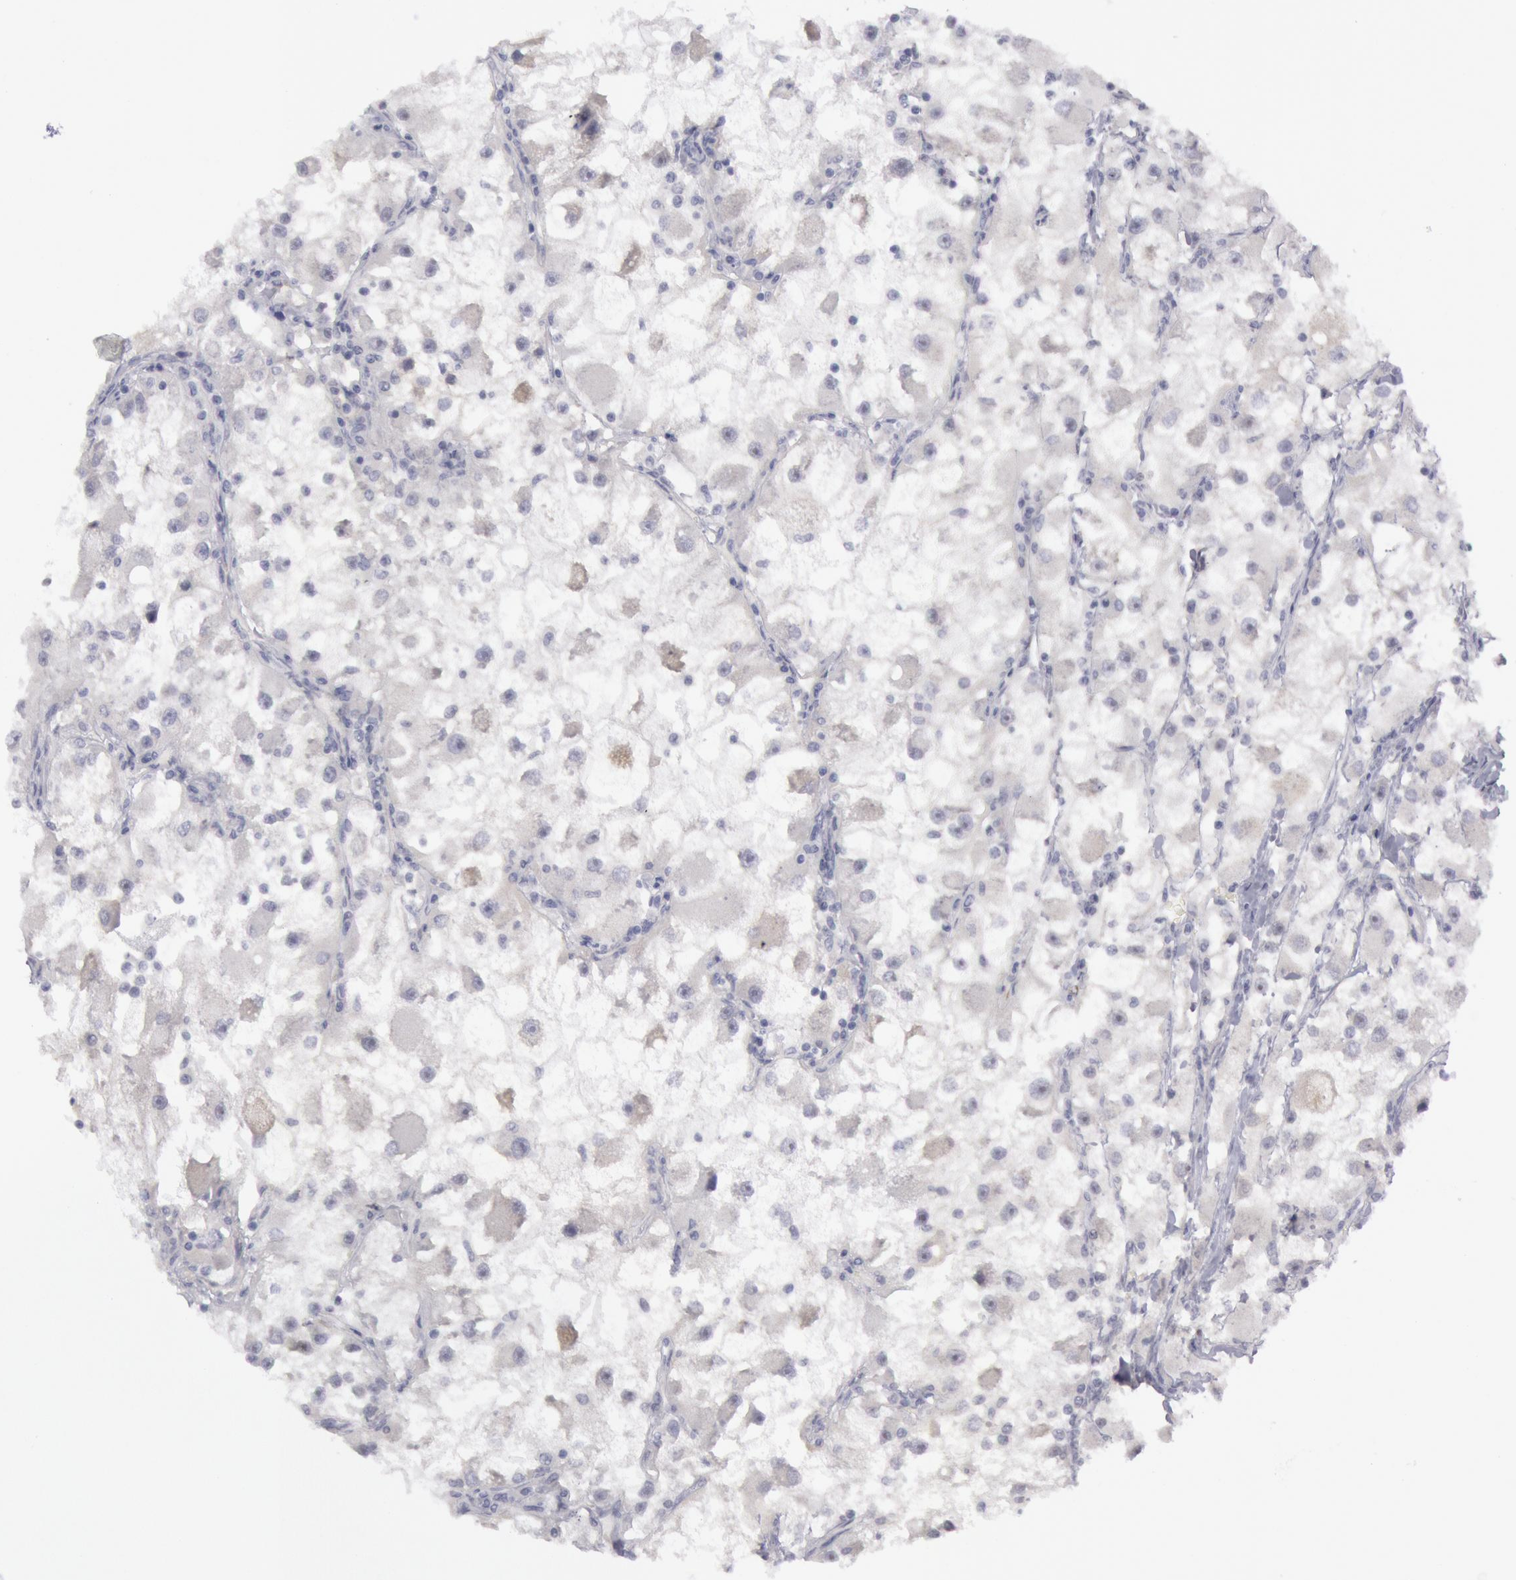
{"staining": {"intensity": "negative", "quantity": "none", "location": "none"}, "tissue": "renal cancer", "cell_type": "Tumor cells", "image_type": "cancer", "snomed": [{"axis": "morphology", "description": "Adenocarcinoma, NOS"}, {"axis": "topography", "description": "Kidney"}], "caption": "This is a image of immunohistochemistry staining of adenocarcinoma (renal), which shows no staining in tumor cells.", "gene": "JOSD1", "patient": {"sex": "female", "age": 73}}